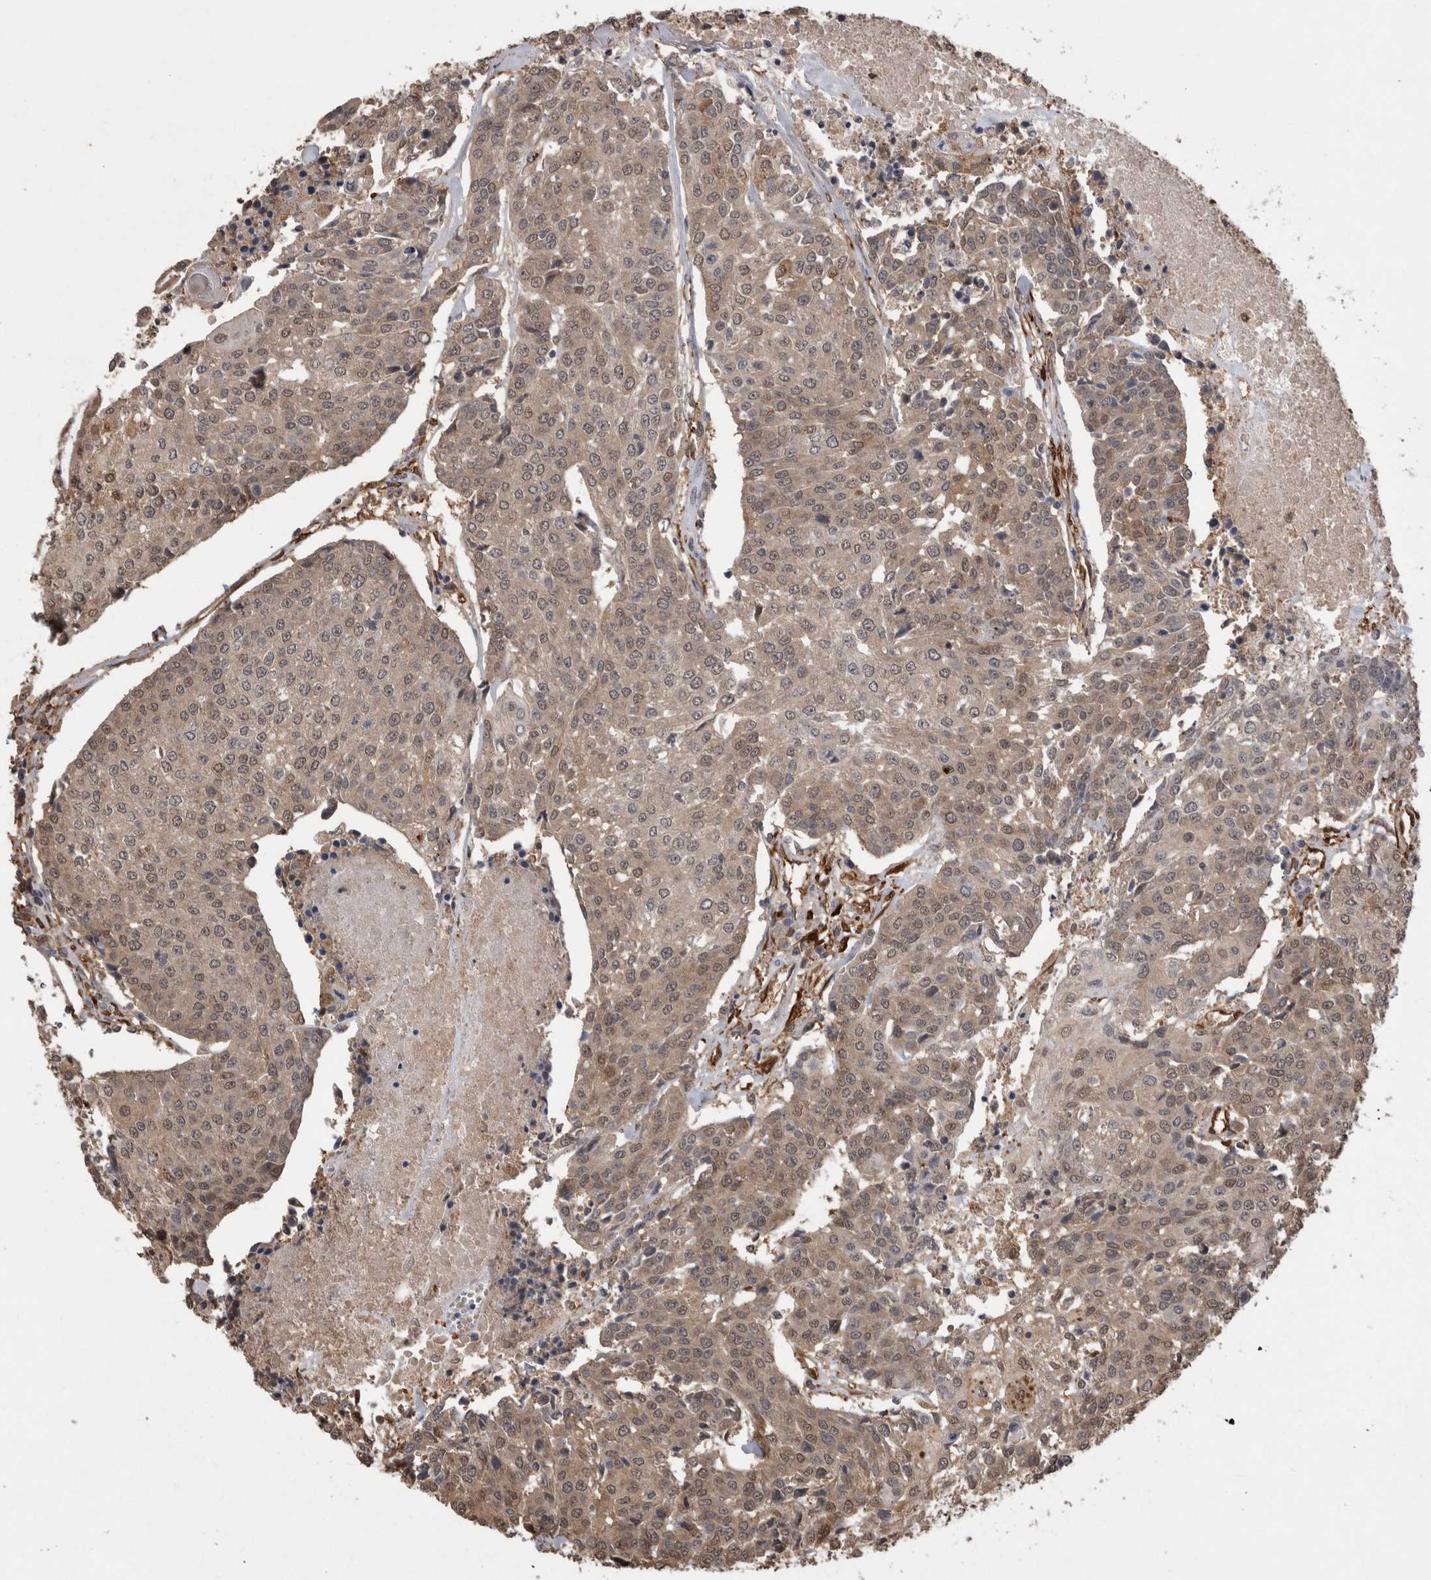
{"staining": {"intensity": "weak", "quantity": ">75%", "location": "cytoplasmic/membranous"}, "tissue": "urothelial cancer", "cell_type": "Tumor cells", "image_type": "cancer", "snomed": [{"axis": "morphology", "description": "Urothelial carcinoma, High grade"}, {"axis": "topography", "description": "Urinary bladder"}], "caption": "Immunohistochemistry staining of urothelial carcinoma (high-grade), which reveals low levels of weak cytoplasmic/membranous positivity in about >75% of tumor cells indicating weak cytoplasmic/membranous protein staining. The staining was performed using DAB (brown) for protein detection and nuclei were counterstained in hematoxylin (blue).", "gene": "LXN", "patient": {"sex": "female", "age": 85}}